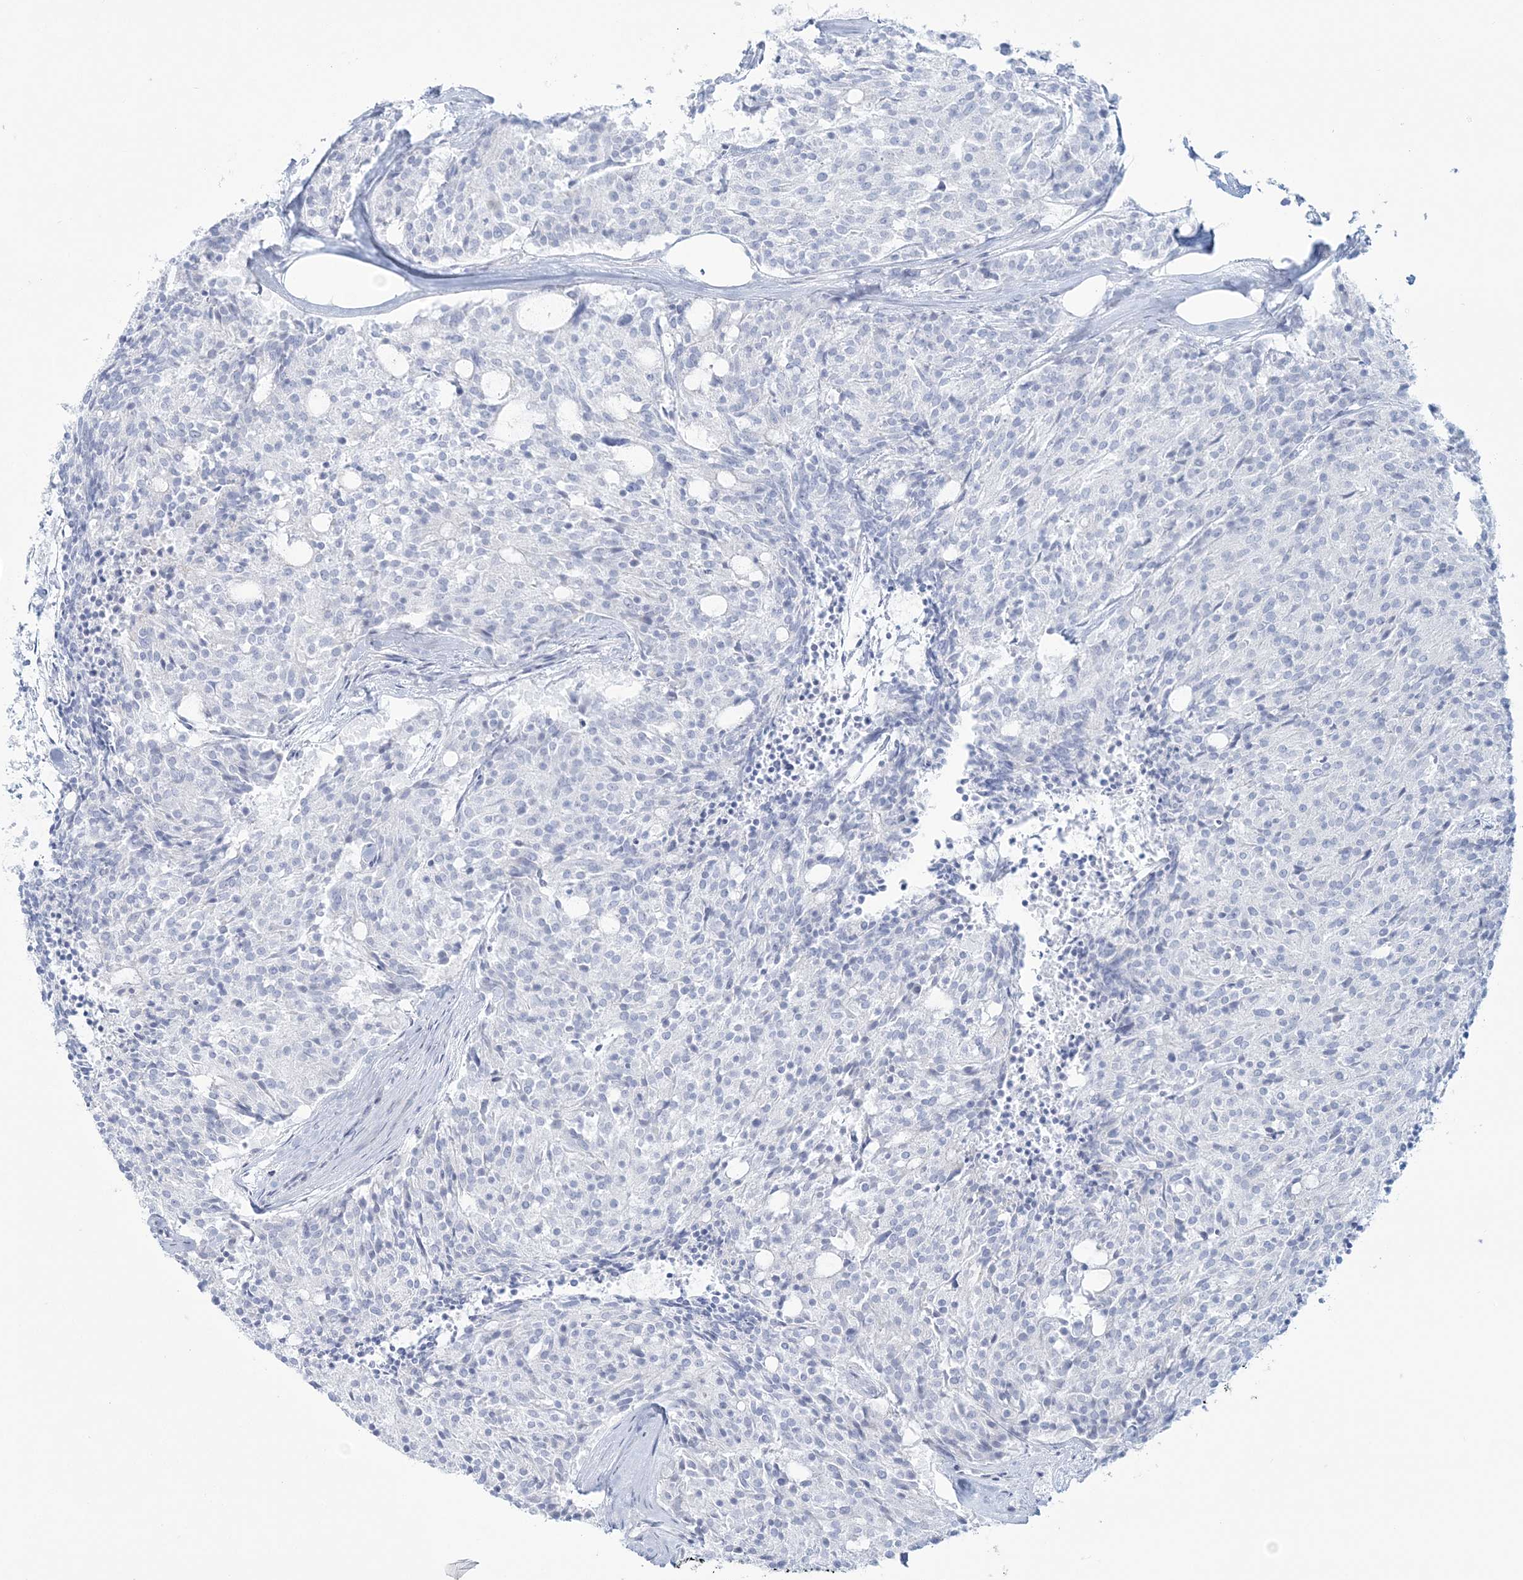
{"staining": {"intensity": "negative", "quantity": "none", "location": "none"}, "tissue": "carcinoid", "cell_type": "Tumor cells", "image_type": "cancer", "snomed": [{"axis": "morphology", "description": "Carcinoid, malignant, NOS"}, {"axis": "topography", "description": "Pancreas"}], "caption": "Immunohistochemistry micrograph of carcinoid (malignant) stained for a protein (brown), which exhibits no staining in tumor cells.", "gene": "ADGB", "patient": {"sex": "female", "age": 54}}